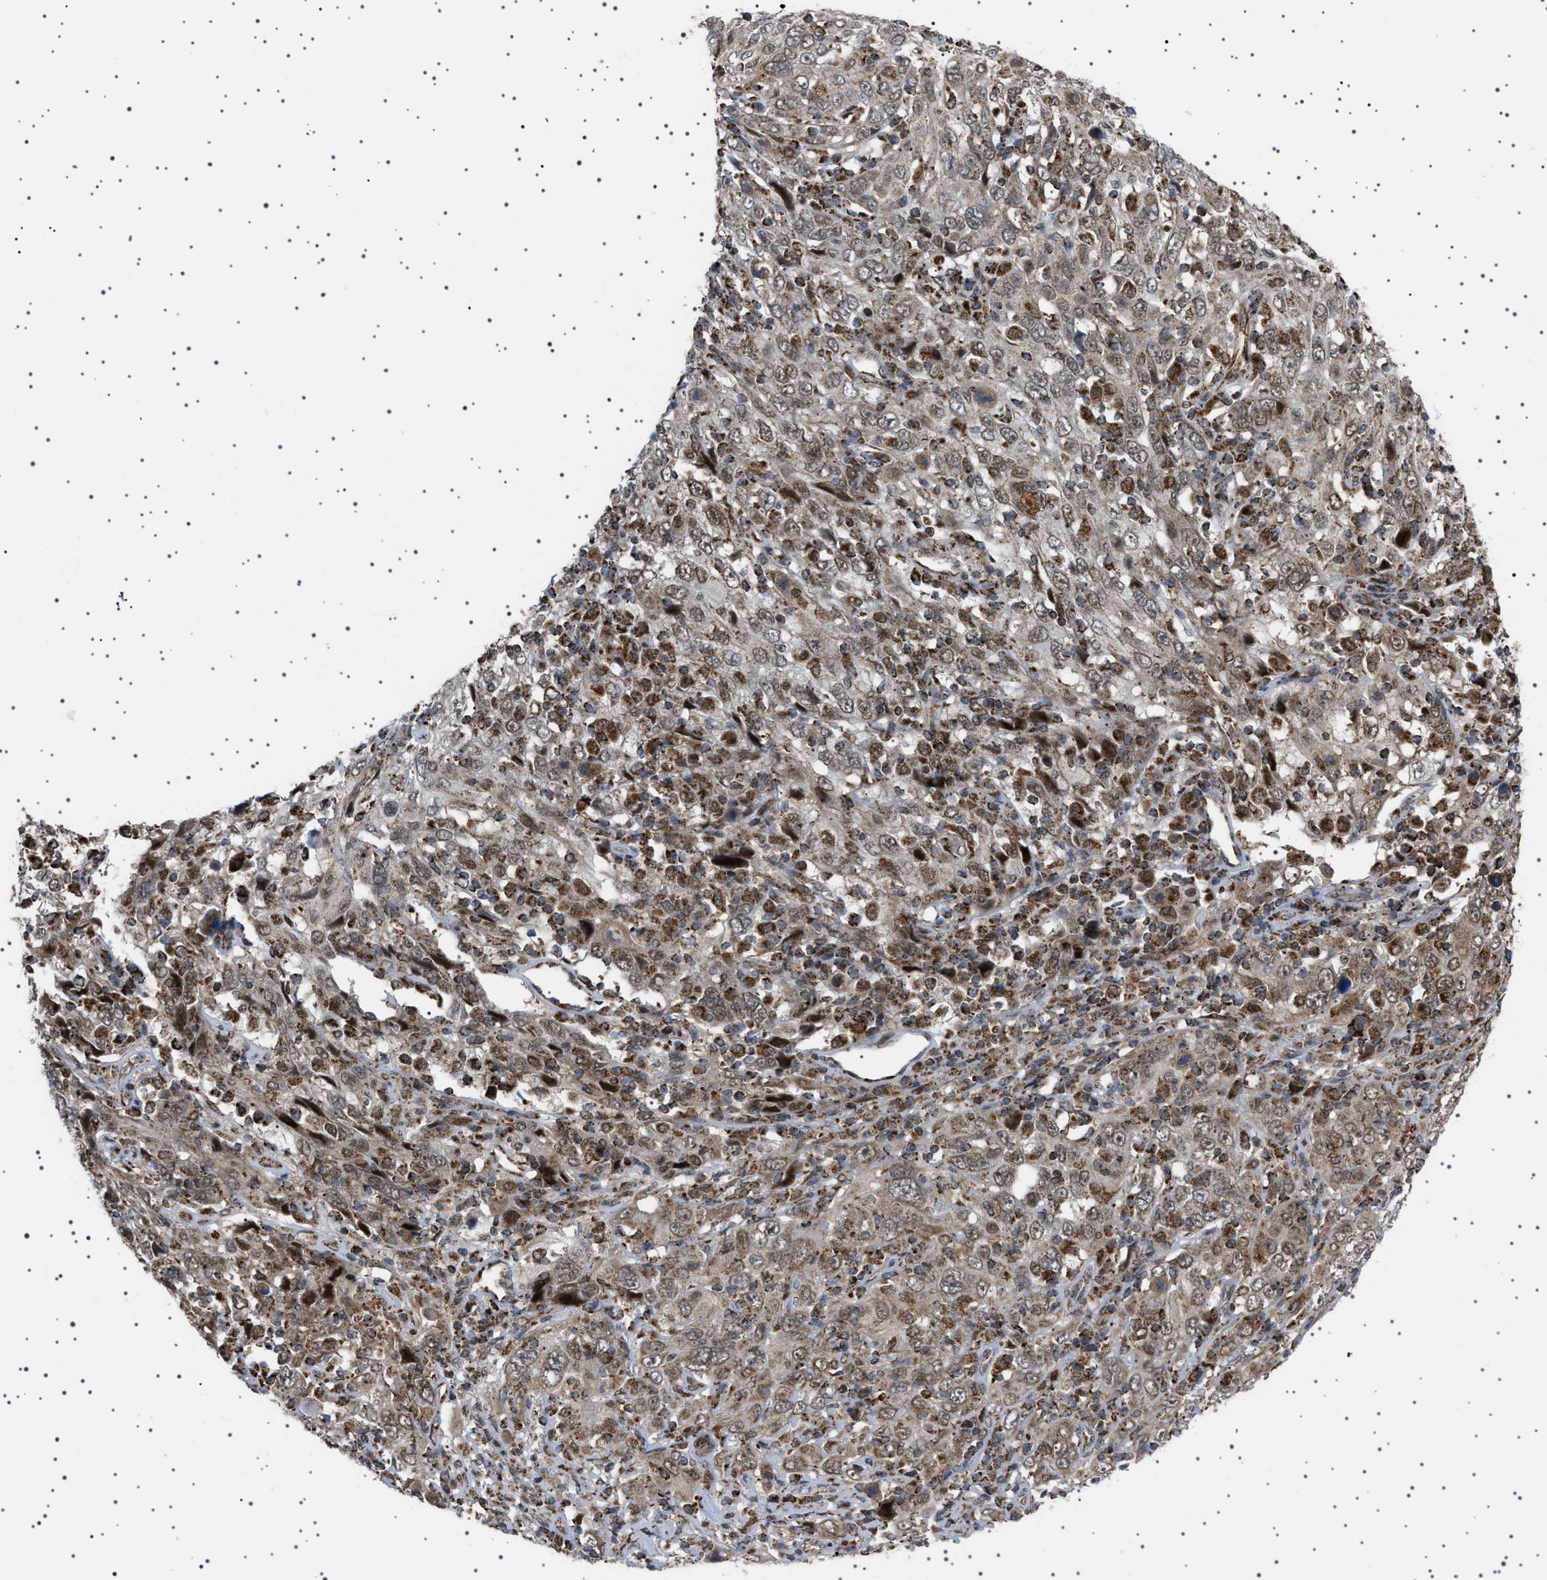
{"staining": {"intensity": "moderate", "quantity": ">75%", "location": "cytoplasmic/membranous,nuclear"}, "tissue": "cervical cancer", "cell_type": "Tumor cells", "image_type": "cancer", "snomed": [{"axis": "morphology", "description": "Squamous cell carcinoma, NOS"}, {"axis": "topography", "description": "Cervix"}], "caption": "This is a histology image of IHC staining of cervical squamous cell carcinoma, which shows moderate positivity in the cytoplasmic/membranous and nuclear of tumor cells.", "gene": "MELK", "patient": {"sex": "female", "age": 46}}